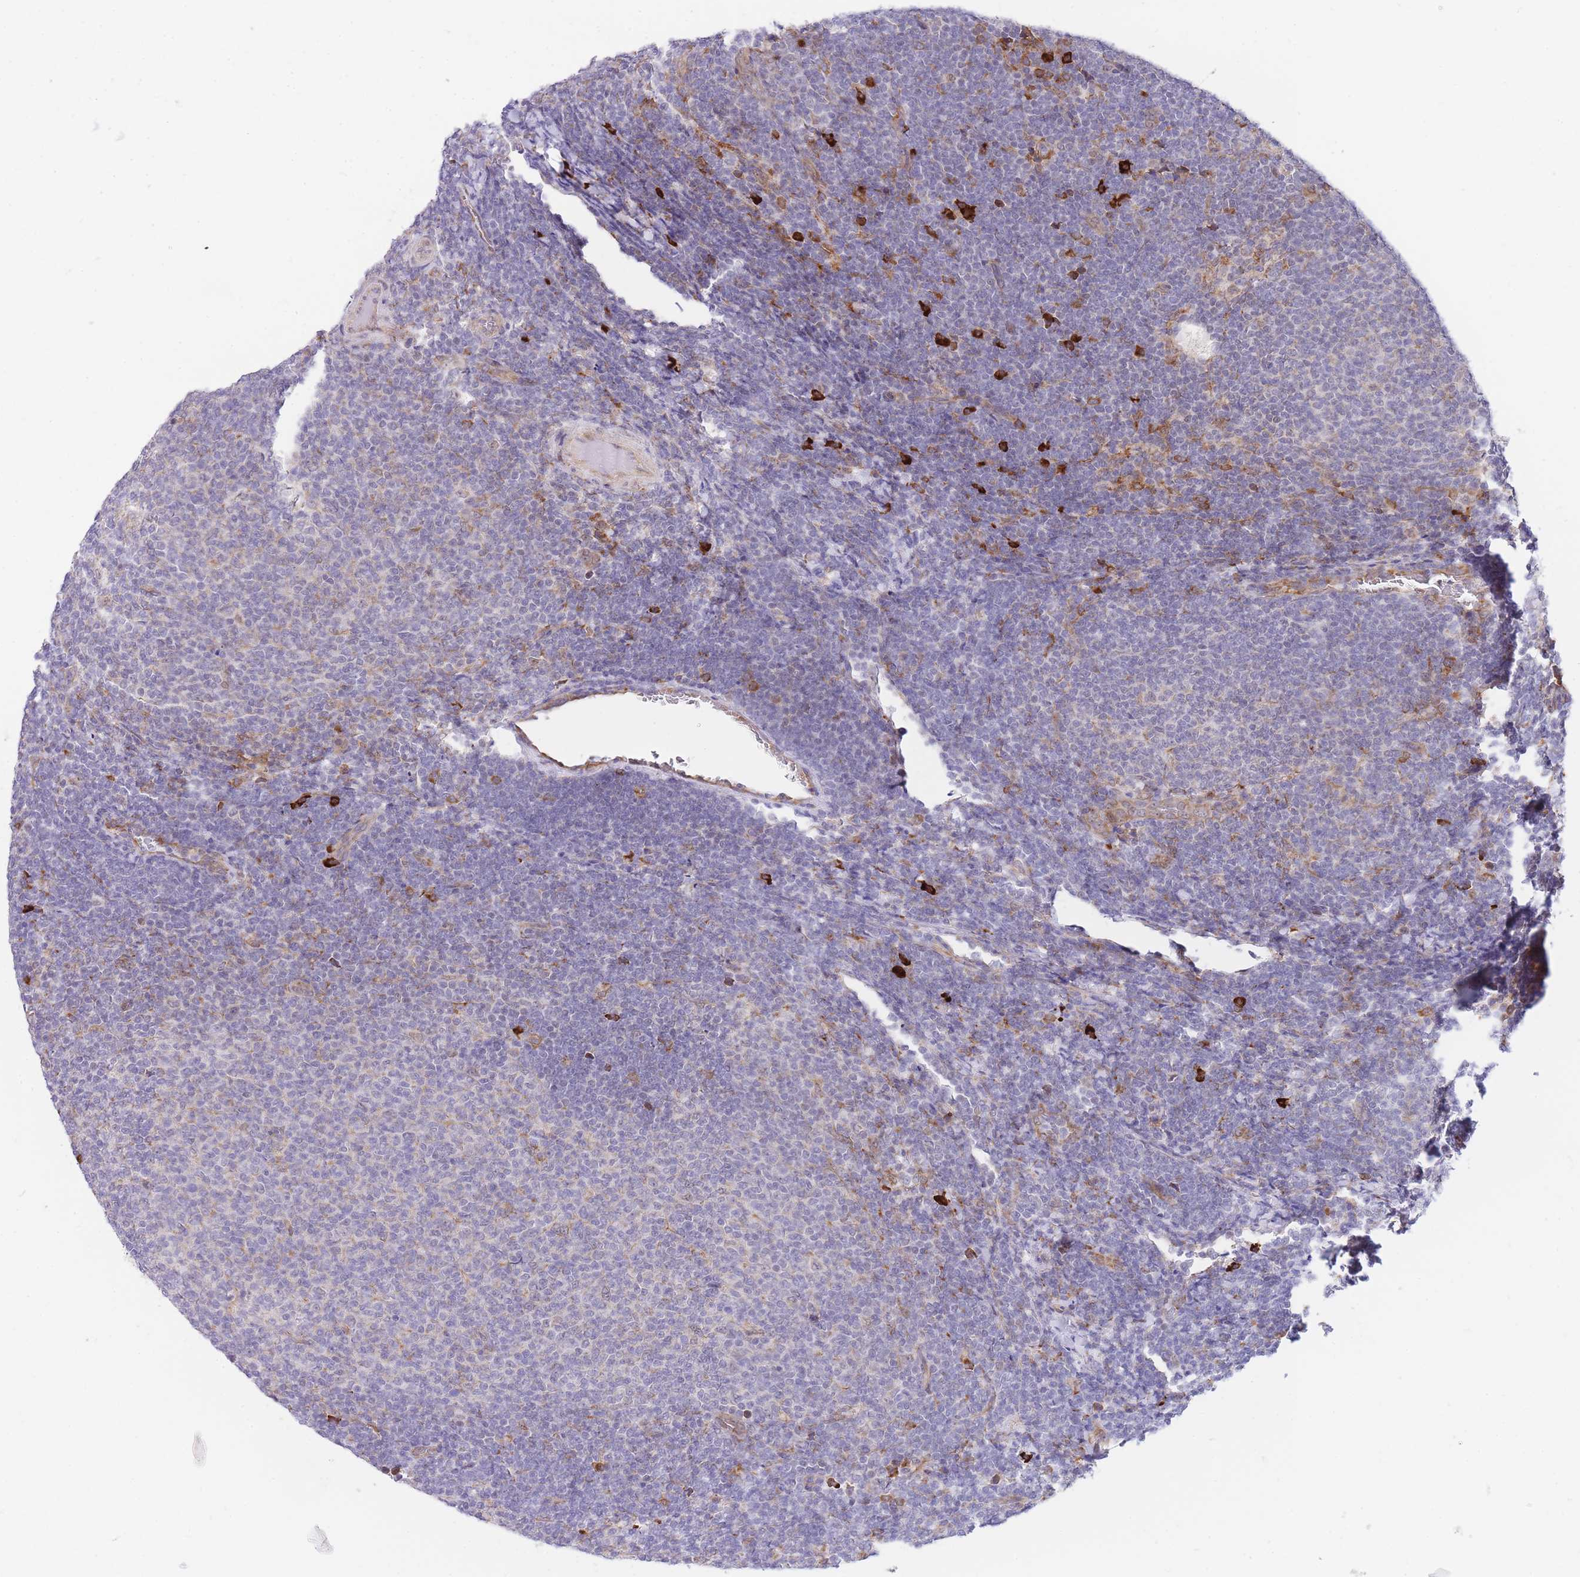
{"staining": {"intensity": "negative", "quantity": "none", "location": "none"}, "tissue": "lymphoma", "cell_type": "Tumor cells", "image_type": "cancer", "snomed": [{"axis": "morphology", "description": "Malignant lymphoma, non-Hodgkin's type, Low grade"}, {"axis": "topography", "description": "Lymph node"}], "caption": "Tumor cells are negative for protein expression in human low-grade malignant lymphoma, non-Hodgkin's type.", "gene": "EXOSC8", "patient": {"sex": "male", "age": 66}}